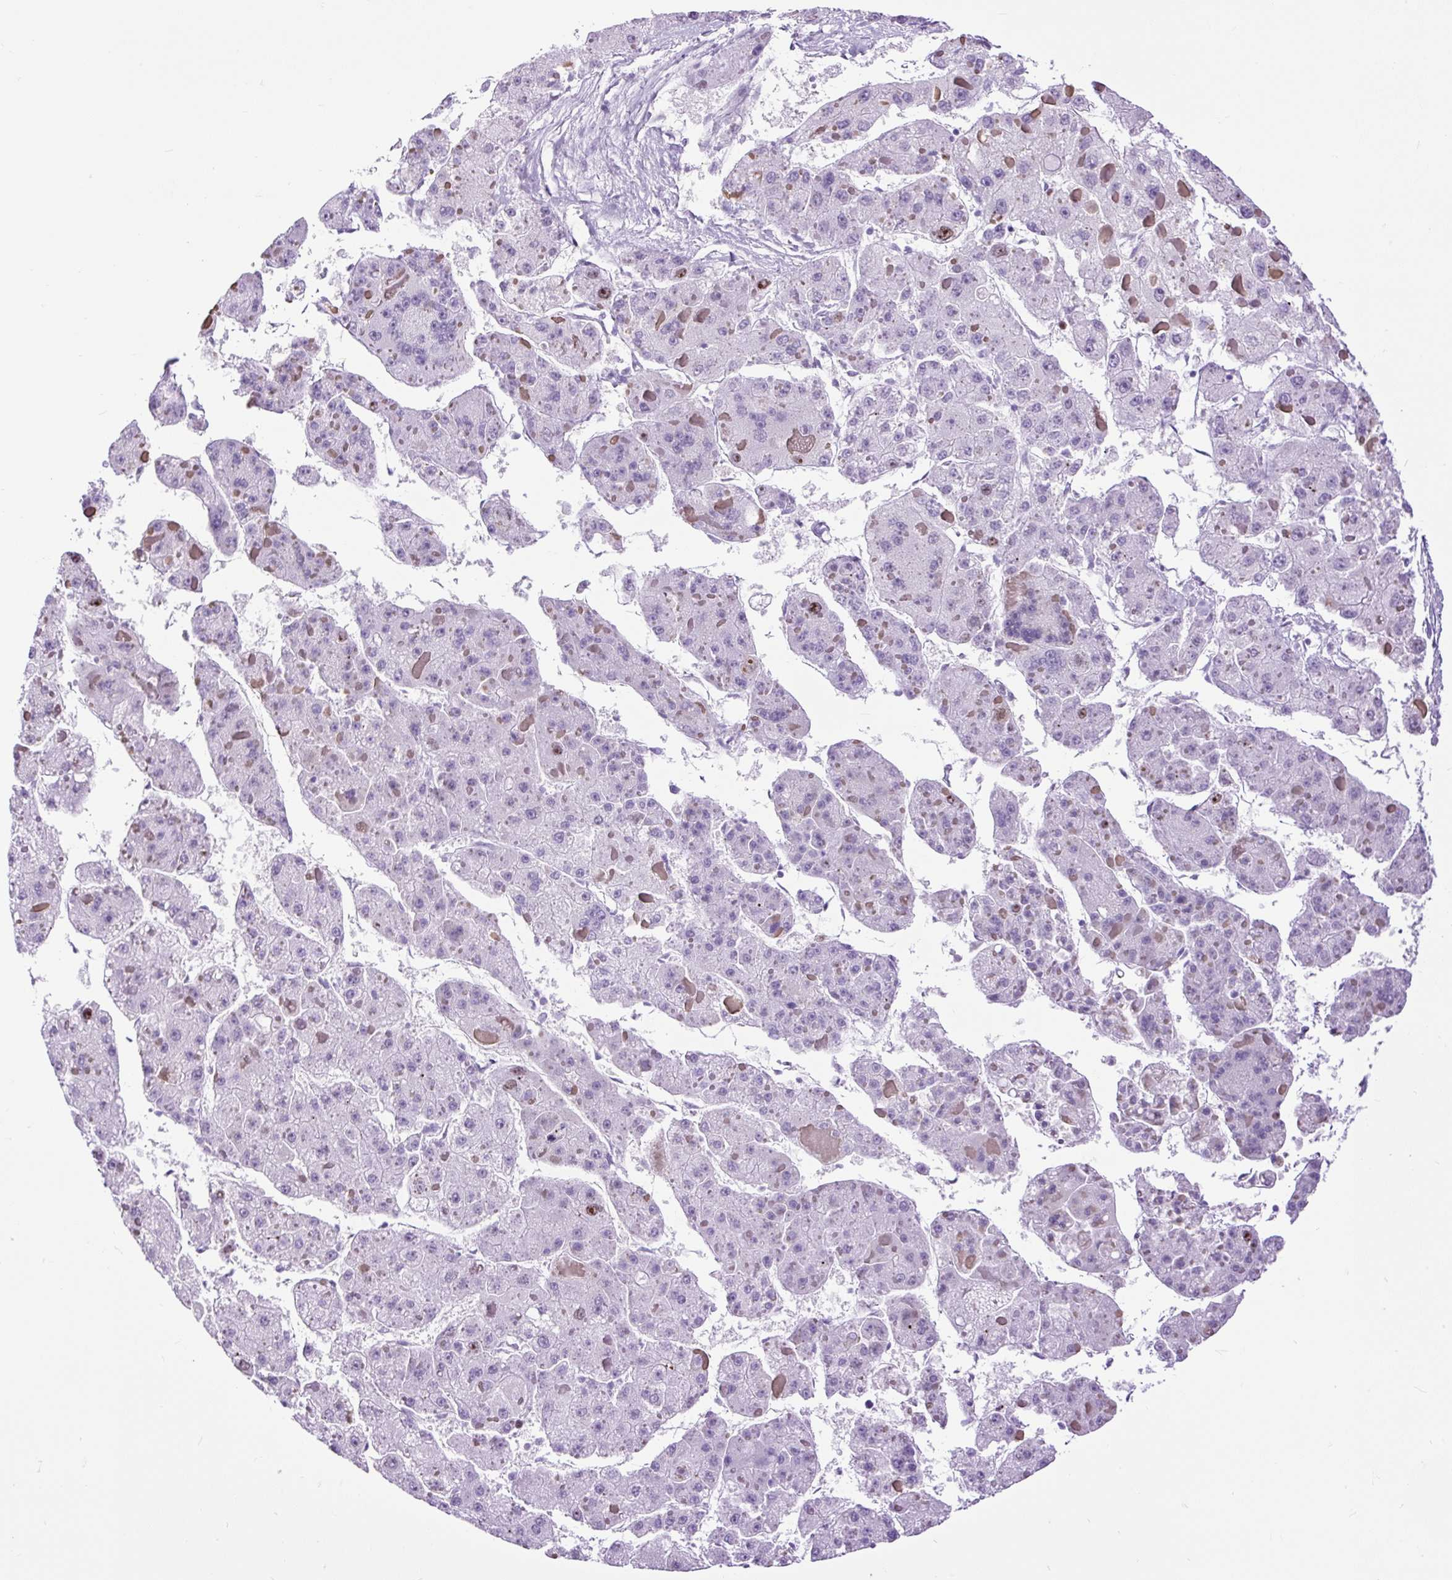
{"staining": {"intensity": "negative", "quantity": "none", "location": "none"}, "tissue": "liver cancer", "cell_type": "Tumor cells", "image_type": "cancer", "snomed": [{"axis": "morphology", "description": "Carcinoma, Hepatocellular, NOS"}, {"axis": "topography", "description": "Liver"}], "caption": "This is an immunohistochemistry (IHC) histopathology image of human liver hepatocellular carcinoma. There is no staining in tumor cells.", "gene": "RACGAP1", "patient": {"sex": "female", "age": 73}}